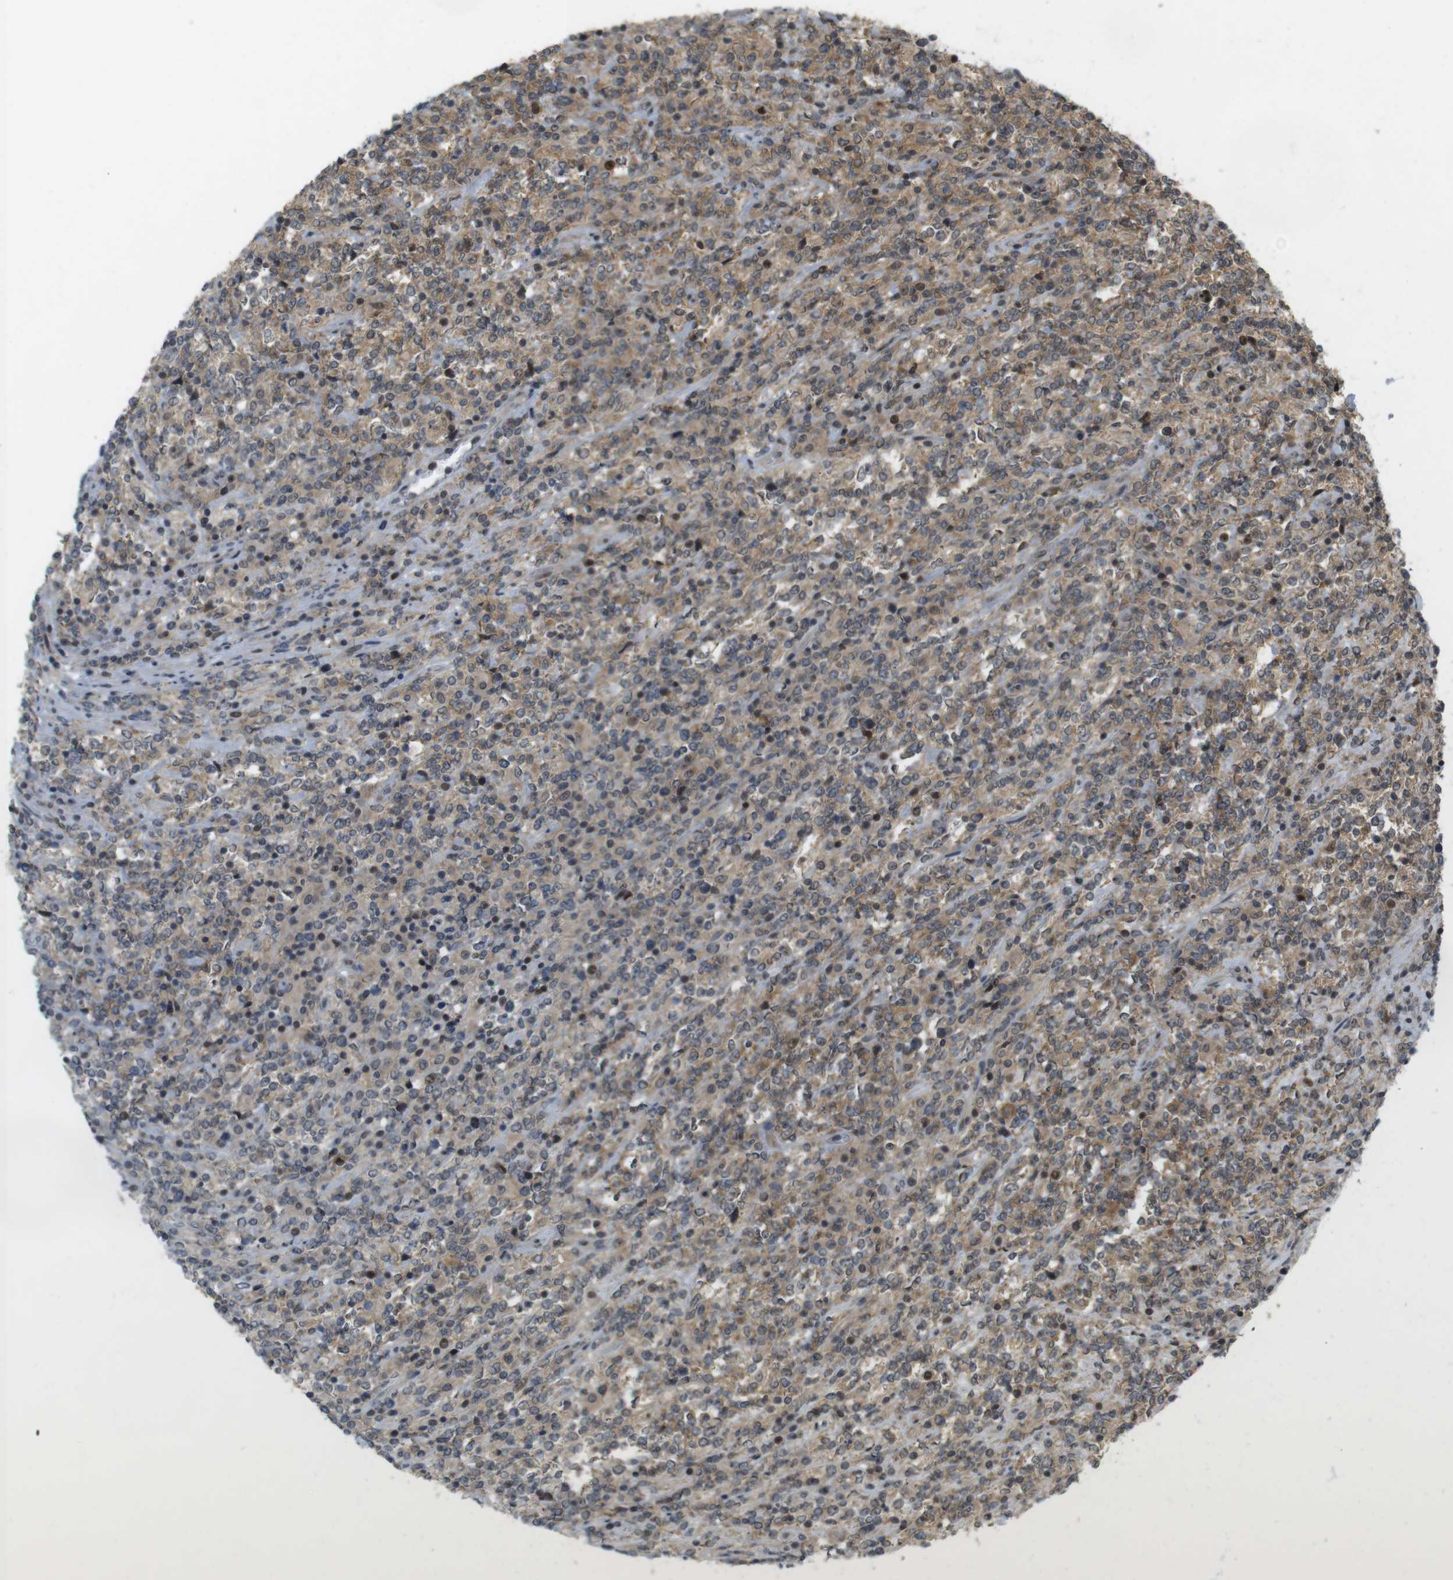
{"staining": {"intensity": "weak", "quantity": "25%-75%", "location": "cytoplasmic/membranous"}, "tissue": "lymphoma", "cell_type": "Tumor cells", "image_type": "cancer", "snomed": [{"axis": "morphology", "description": "Malignant lymphoma, non-Hodgkin's type, High grade"}, {"axis": "topography", "description": "Soft tissue"}], "caption": "High-power microscopy captured an immunohistochemistry photomicrograph of lymphoma, revealing weak cytoplasmic/membranous staining in approximately 25%-75% of tumor cells.", "gene": "TMX3", "patient": {"sex": "male", "age": 18}}